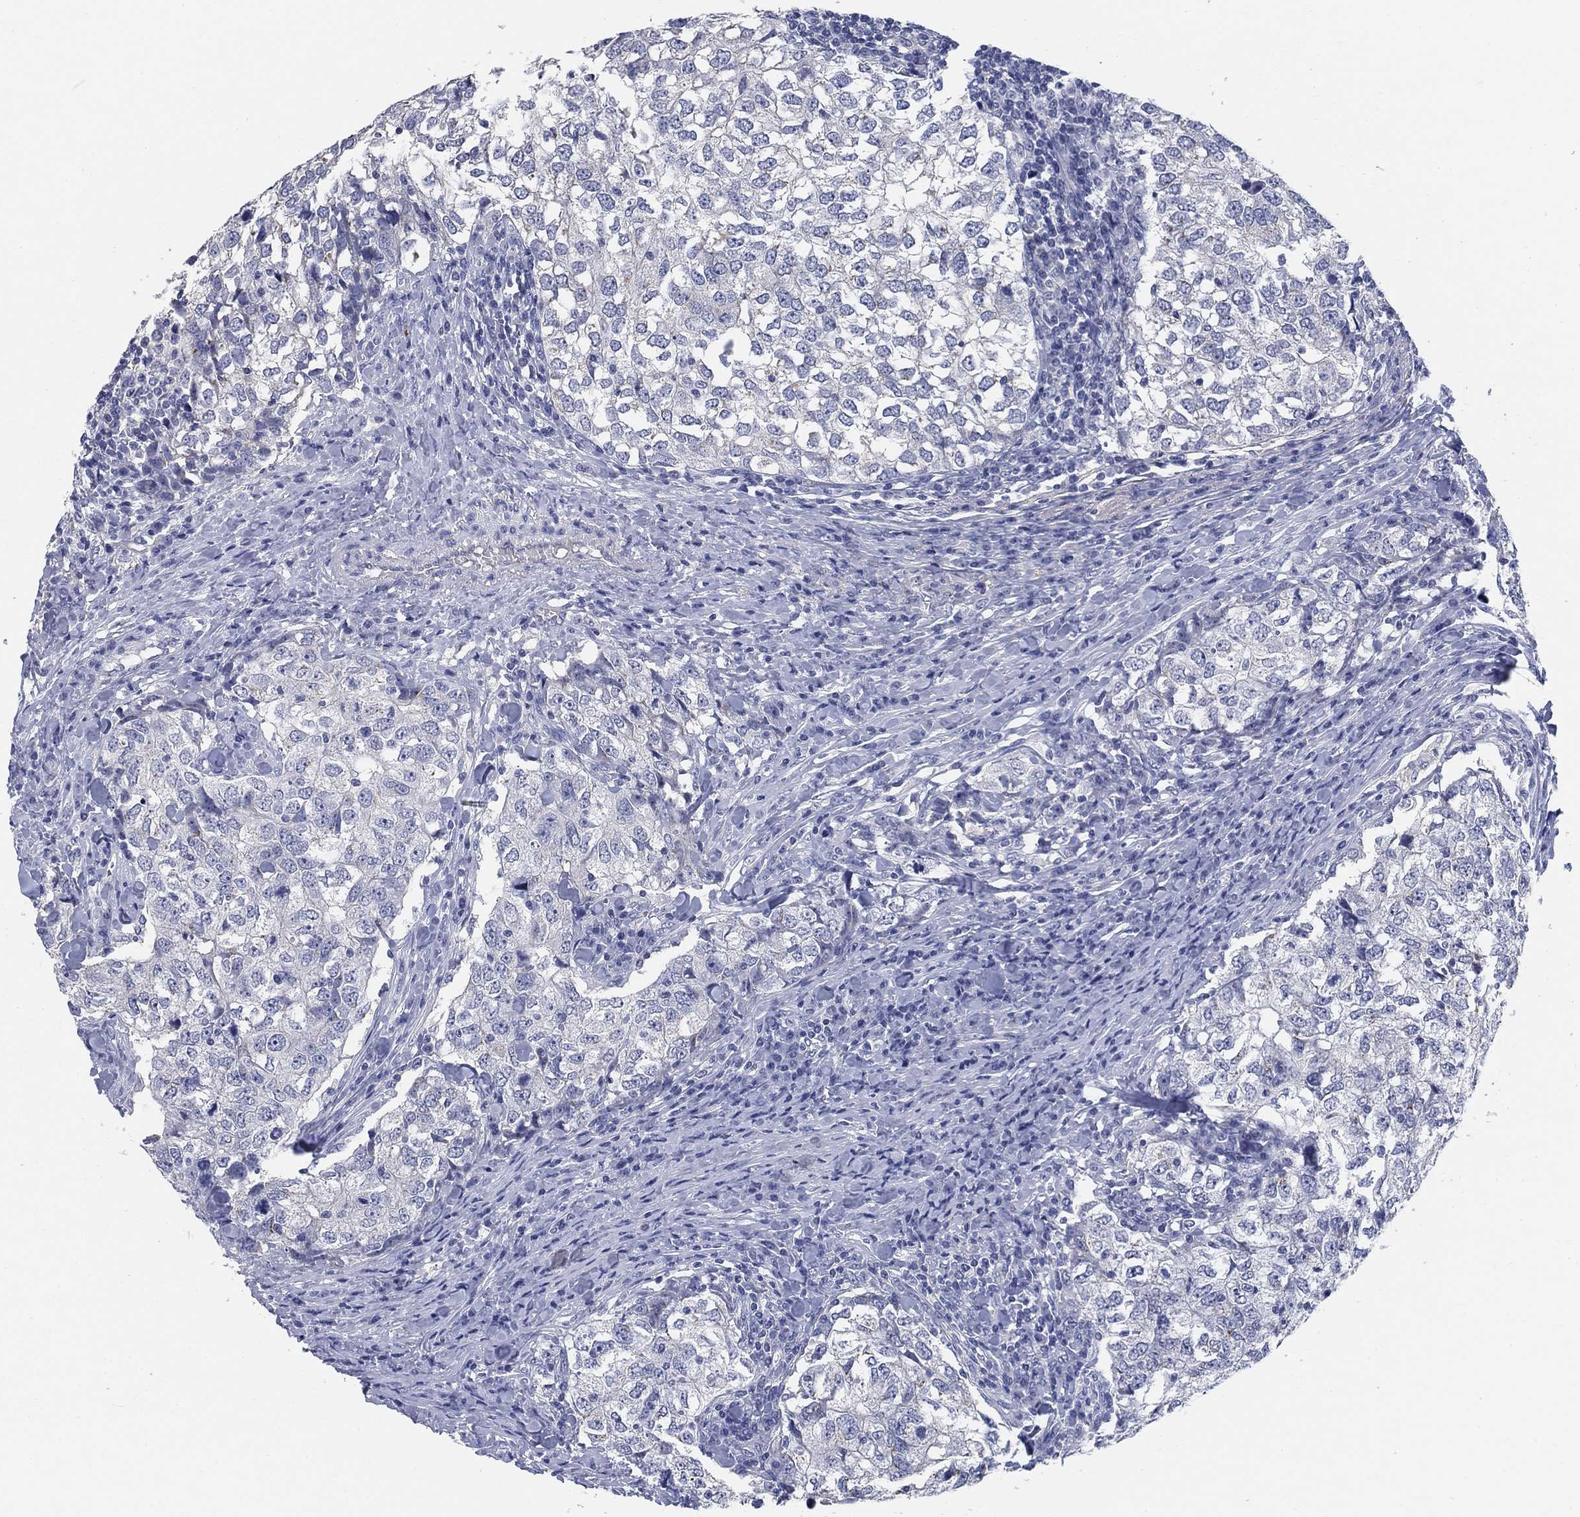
{"staining": {"intensity": "negative", "quantity": "none", "location": "none"}, "tissue": "breast cancer", "cell_type": "Tumor cells", "image_type": "cancer", "snomed": [{"axis": "morphology", "description": "Duct carcinoma"}, {"axis": "topography", "description": "Breast"}], "caption": "High magnification brightfield microscopy of breast intraductal carcinoma stained with DAB (brown) and counterstained with hematoxylin (blue): tumor cells show no significant expression.", "gene": "CLUL1", "patient": {"sex": "female", "age": 30}}